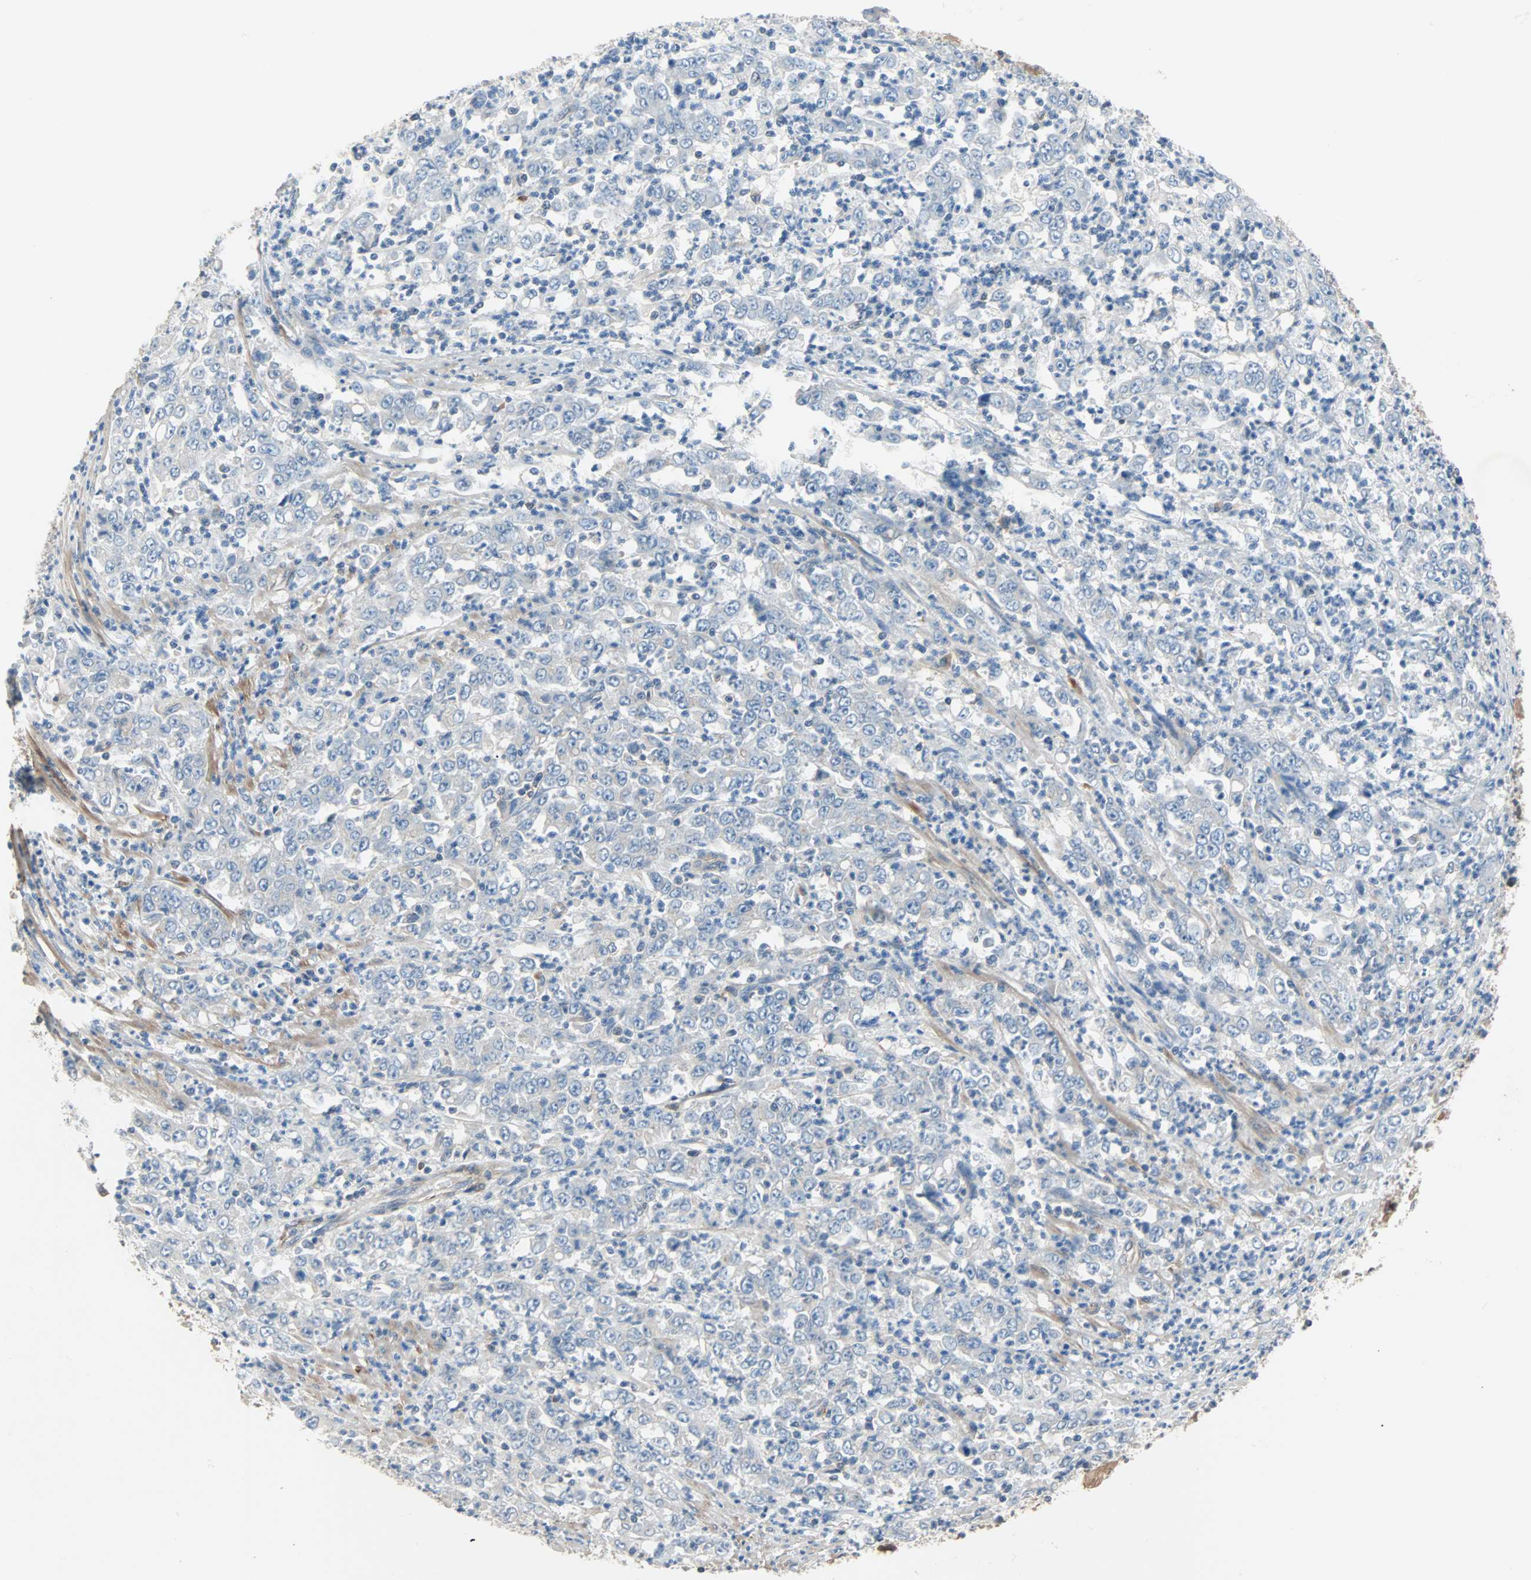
{"staining": {"intensity": "weak", "quantity": "<25%", "location": "cytoplasmic/membranous"}, "tissue": "stomach cancer", "cell_type": "Tumor cells", "image_type": "cancer", "snomed": [{"axis": "morphology", "description": "Adenocarcinoma, NOS"}, {"axis": "topography", "description": "Stomach, lower"}], "caption": "The photomicrograph shows no significant staining in tumor cells of stomach adenocarcinoma. (DAB IHC visualized using brightfield microscopy, high magnification).", "gene": "TNFRSF12A", "patient": {"sex": "female", "age": 71}}